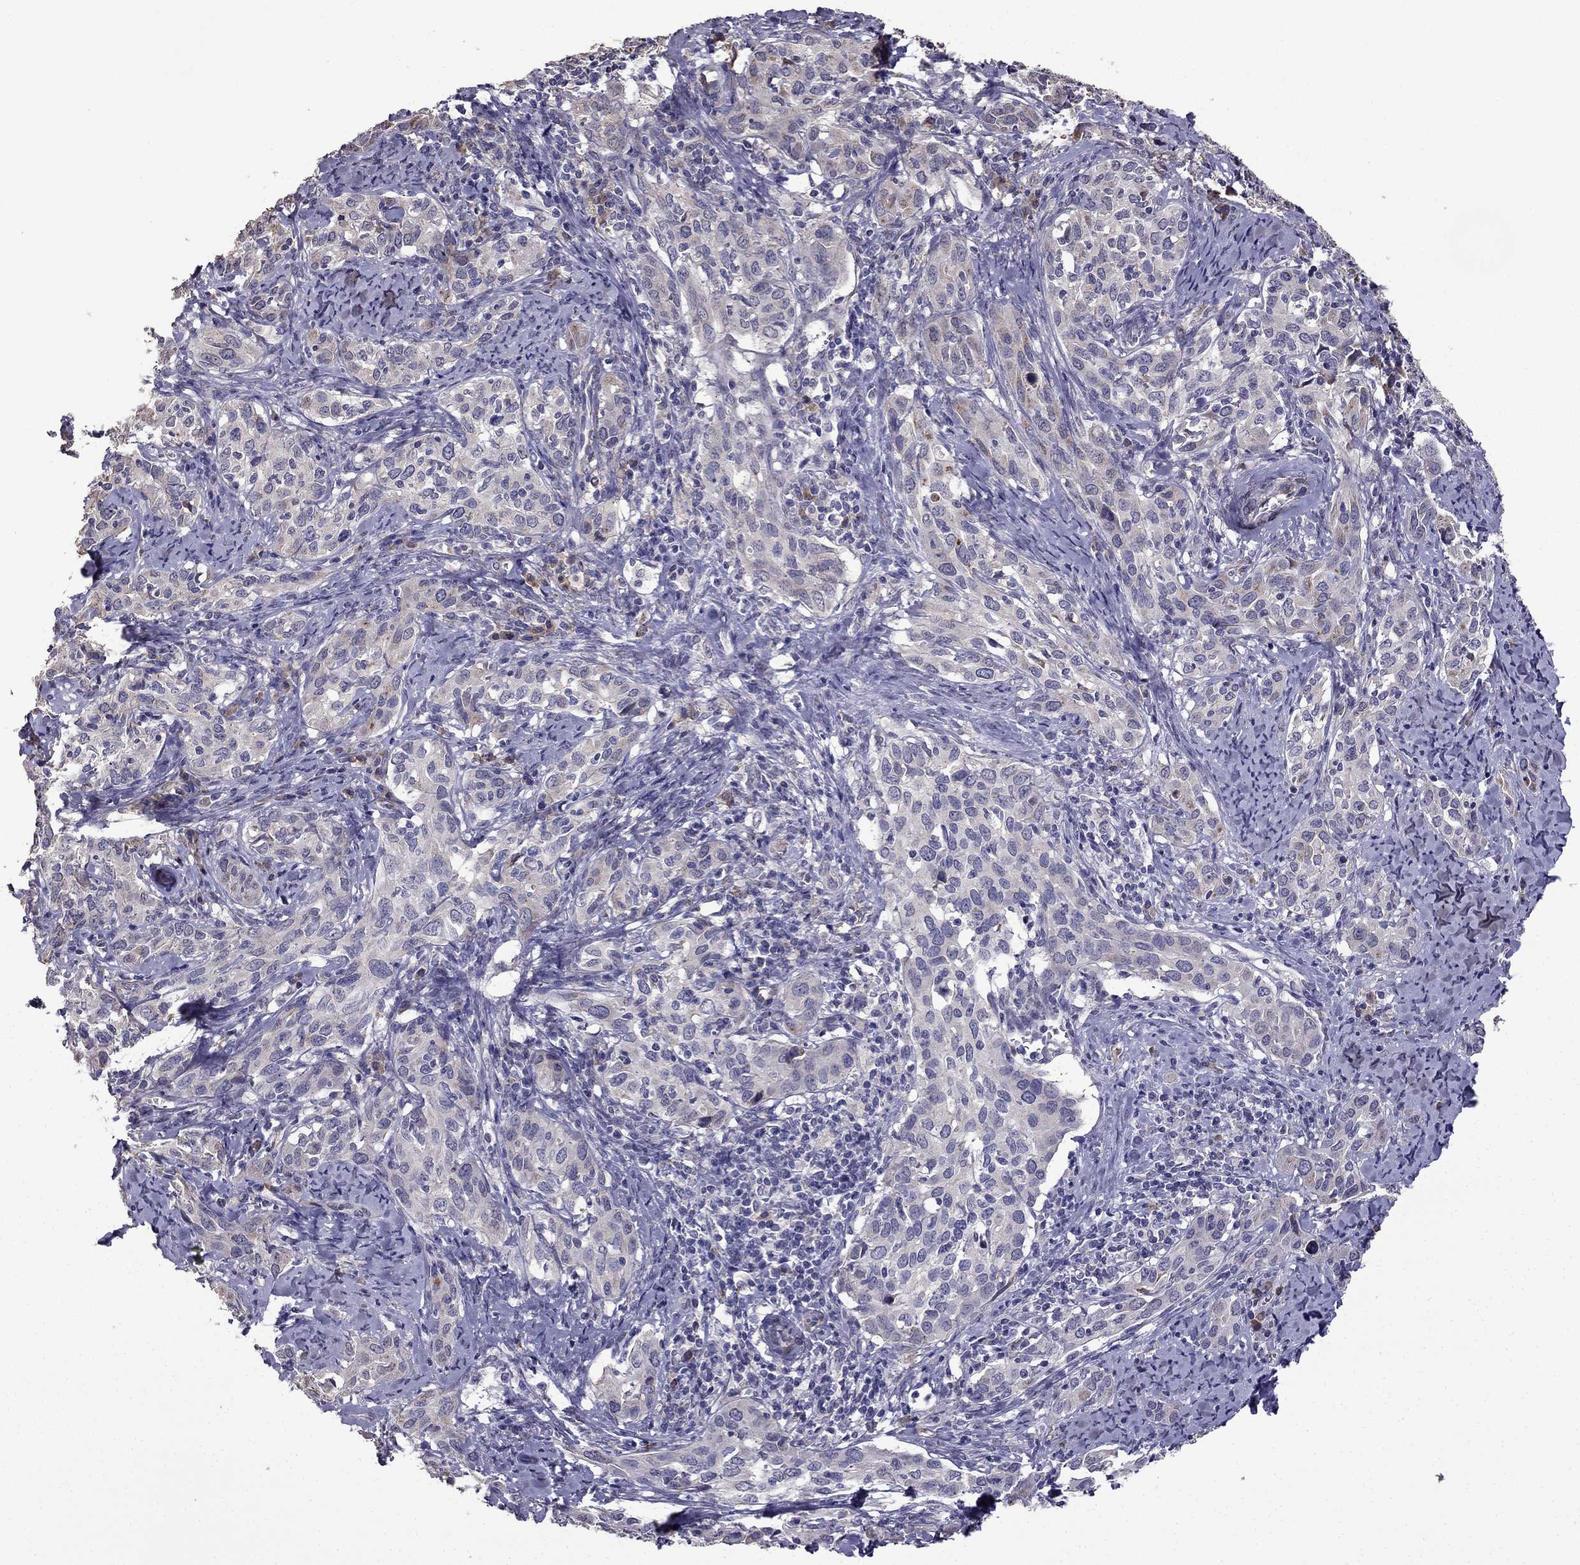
{"staining": {"intensity": "negative", "quantity": "none", "location": "none"}, "tissue": "cervical cancer", "cell_type": "Tumor cells", "image_type": "cancer", "snomed": [{"axis": "morphology", "description": "Squamous cell carcinoma, NOS"}, {"axis": "topography", "description": "Cervix"}], "caption": "Cervical cancer stained for a protein using immunohistochemistry reveals no expression tumor cells.", "gene": "CDH9", "patient": {"sex": "female", "age": 51}}